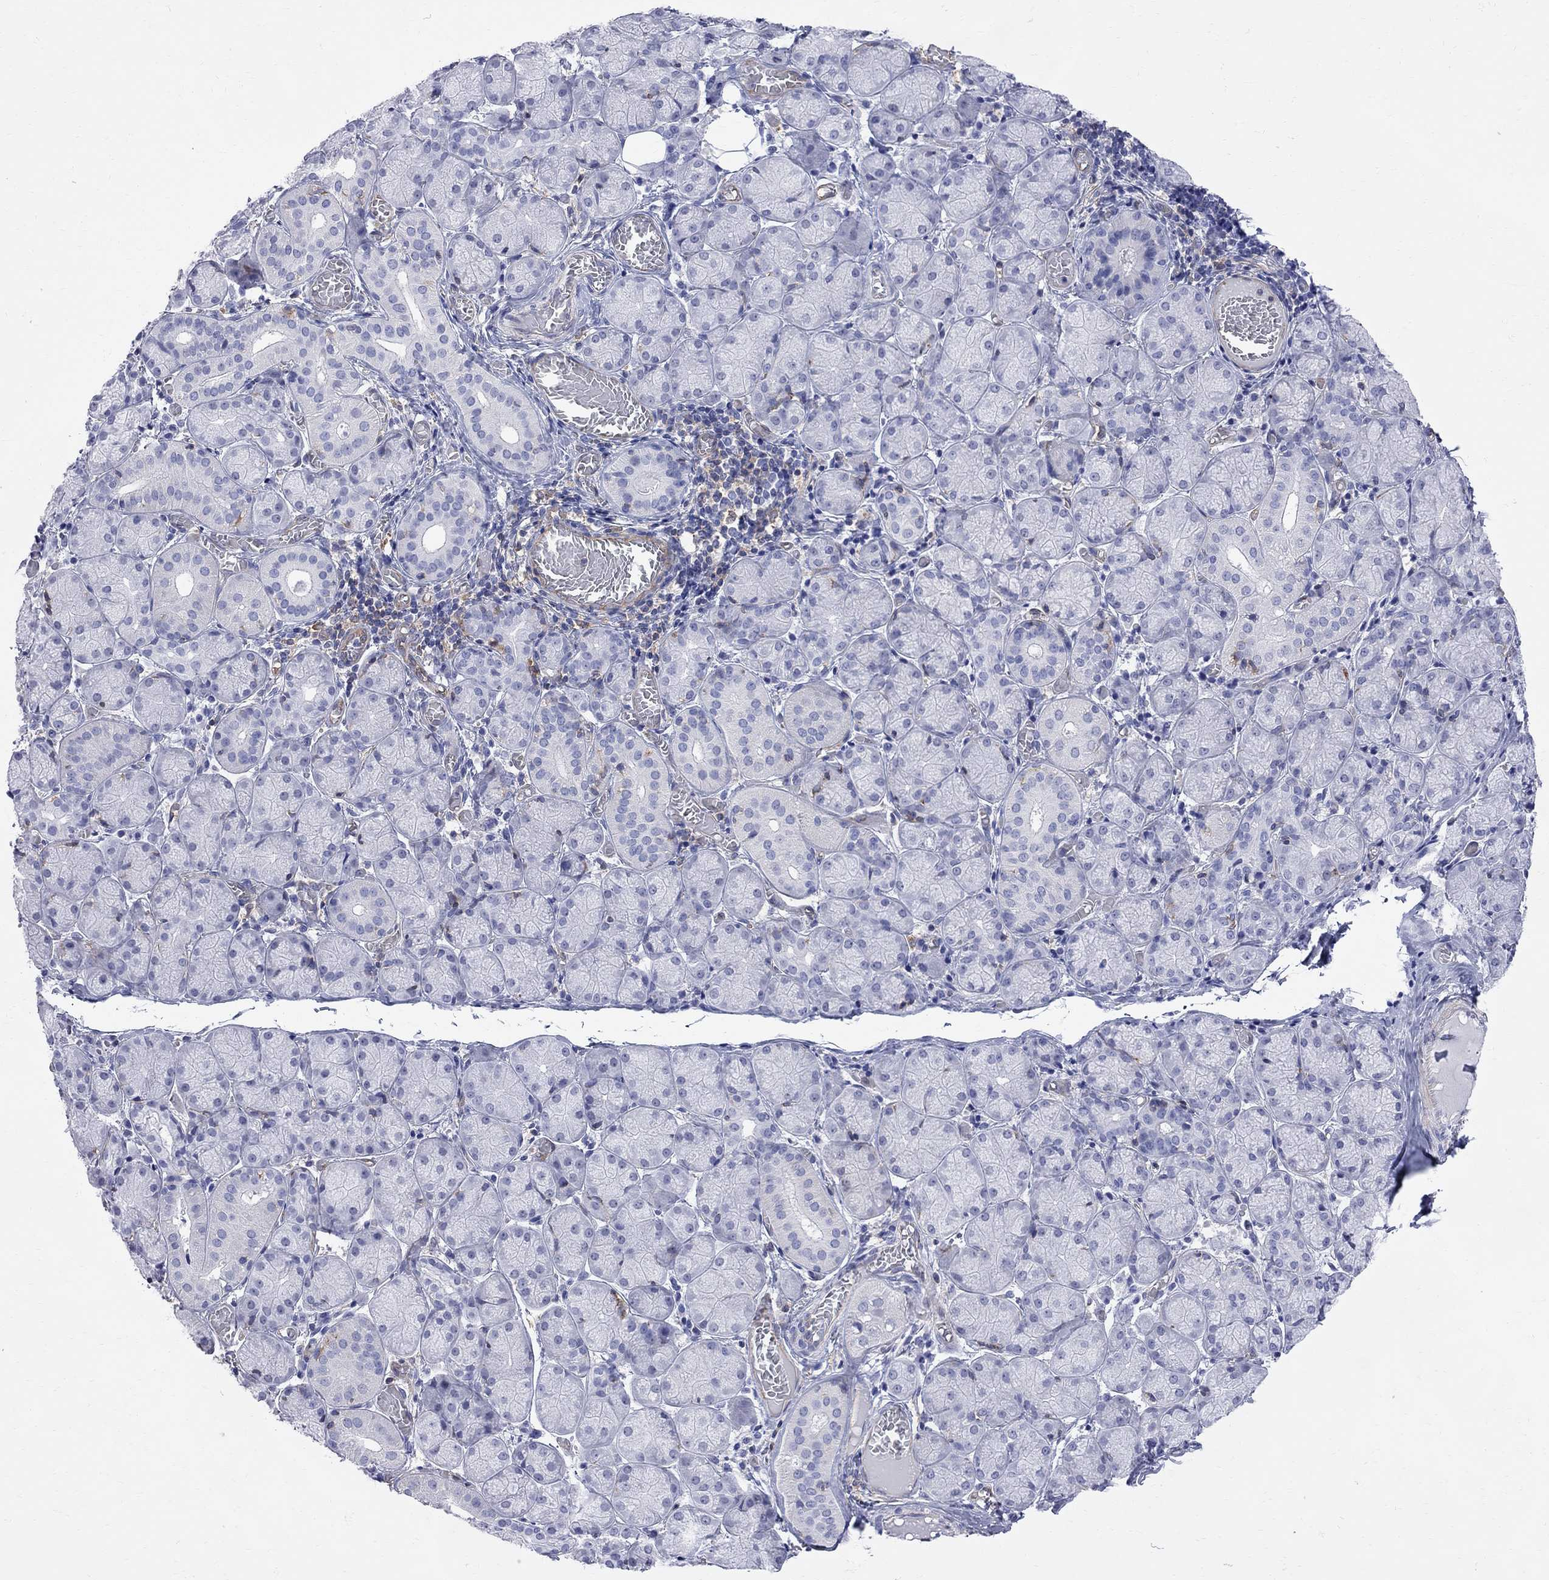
{"staining": {"intensity": "negative", "quantity": "none", "location": "none"}, "tissue": "salivary gland", "cell_type": "Glandular cells", "image_type": "normal", "snomed": [{"axis": "morphology", "description": "Normal tissue, NOS"}, {"axis": "topography", "description": "Salivary gland"}, {"axis": "topography", "description": "Peripheral nerve tissue"}], "caption": "Glandular cells are negative for brown protein staining in normal salivary gland. (DAB (3,3'-diaminobenzidine) immunohistochemistry (IHC) visualized using brightfield microscopy, high magnification).", "gene": "ABI3", "patient": {"sex": "female", "age": 24}}